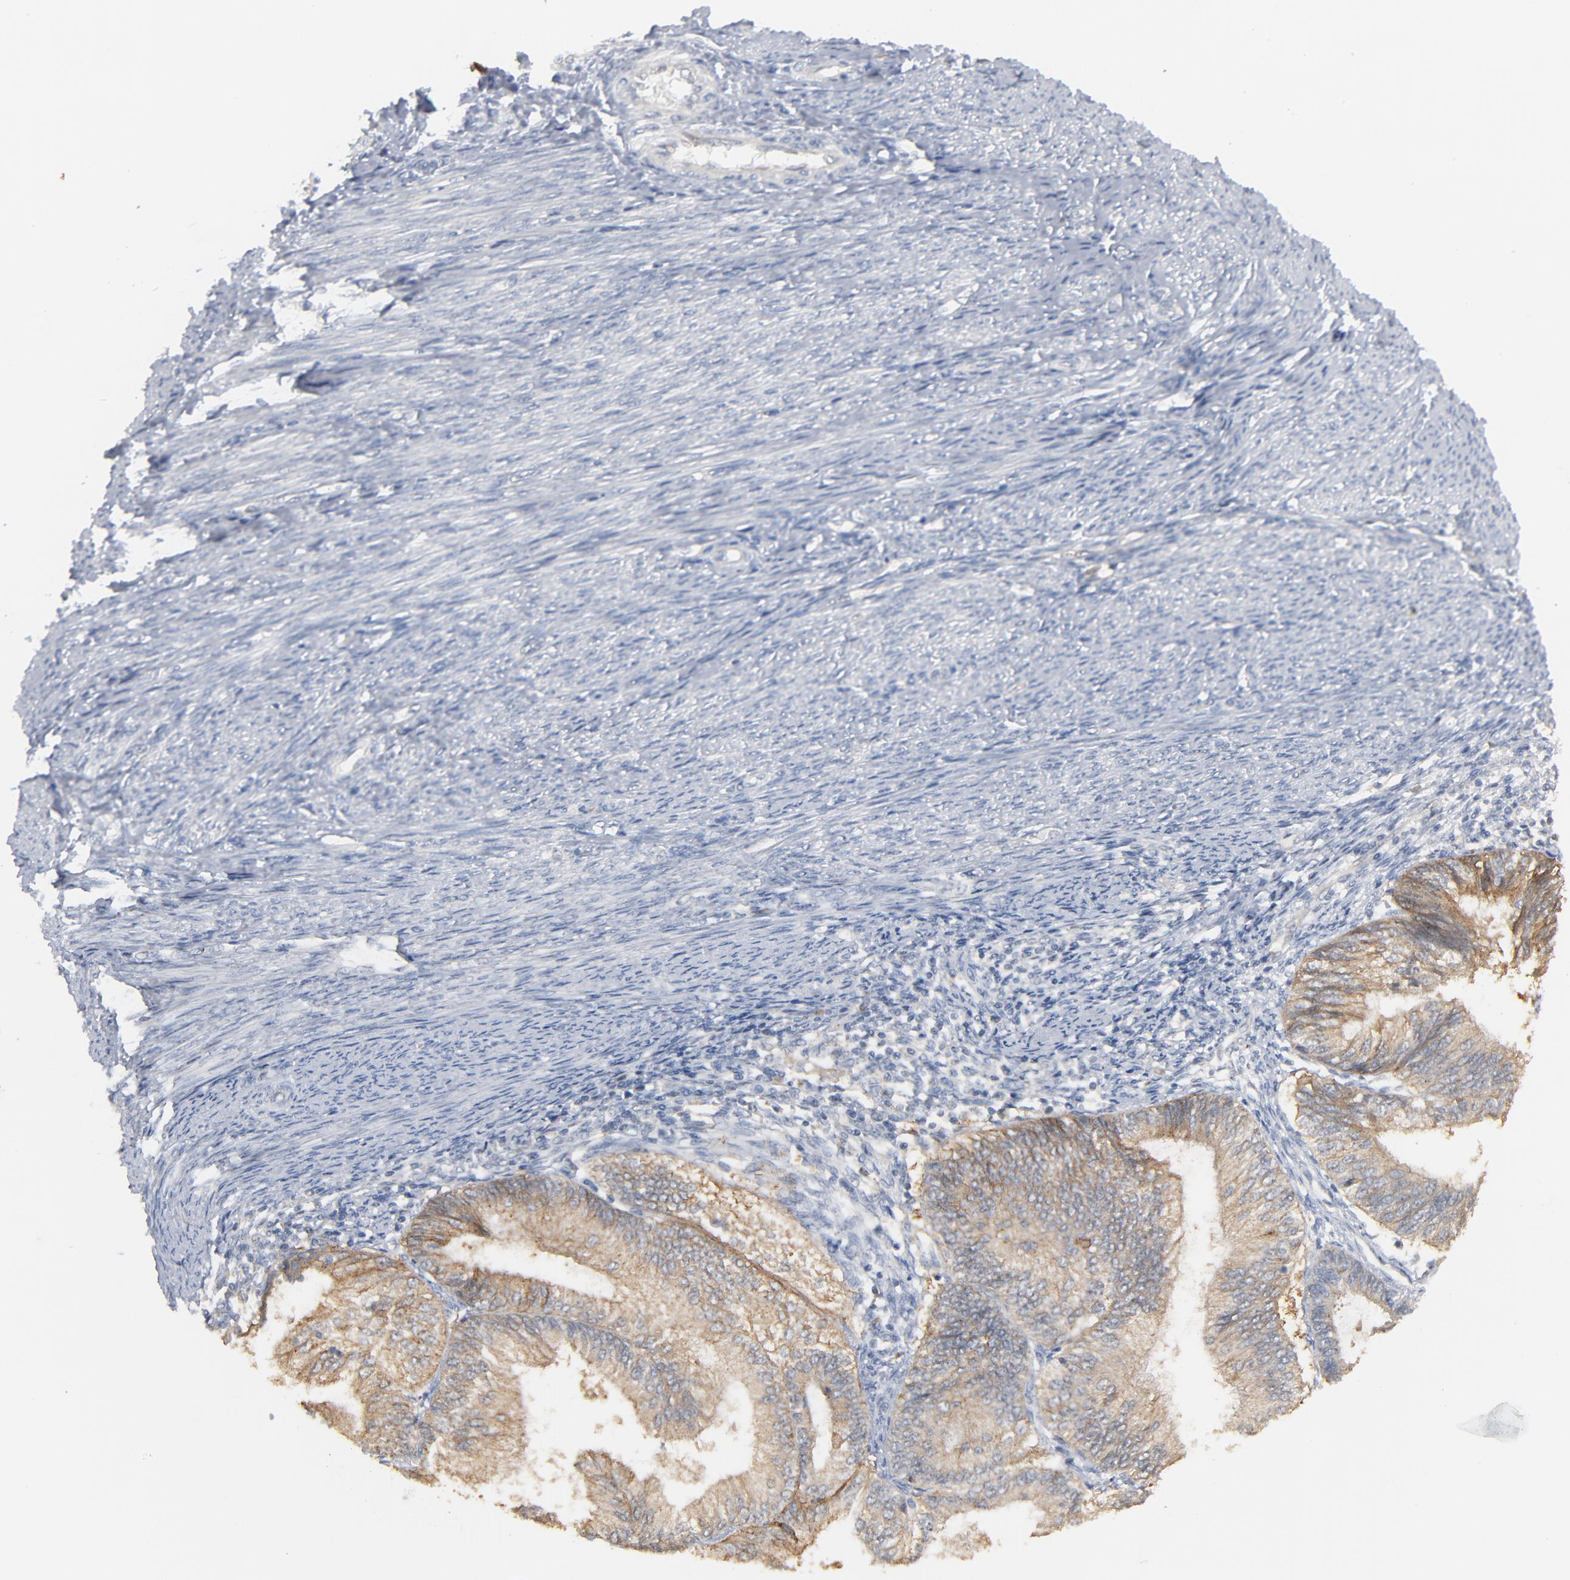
{"staining": {"intensity": "weak", "quantity": ">75%", "location": "cytoplasmic/membranous"}, "tissue": "endometrial cancer", "cell_type": "Tumor cells", "image_type": "cancer", "snomed": [{"axis": "morphology", "description": "Adenocarcinoma, NOS"}, {"axis": "topography", "description": "Endometrium"}], "caption": "Immunohistochemistry (IHC) of human adenocarcinoma (endometrial) exhibits low levels of weak cytoplasmic/membranous positivity in approximately >75% of tumor cells. (brown staining indicates protein expression, while blue staining denotes nuclei).", "gene": "EPCAM", "patient": {"sex": "female", "age": 55}}